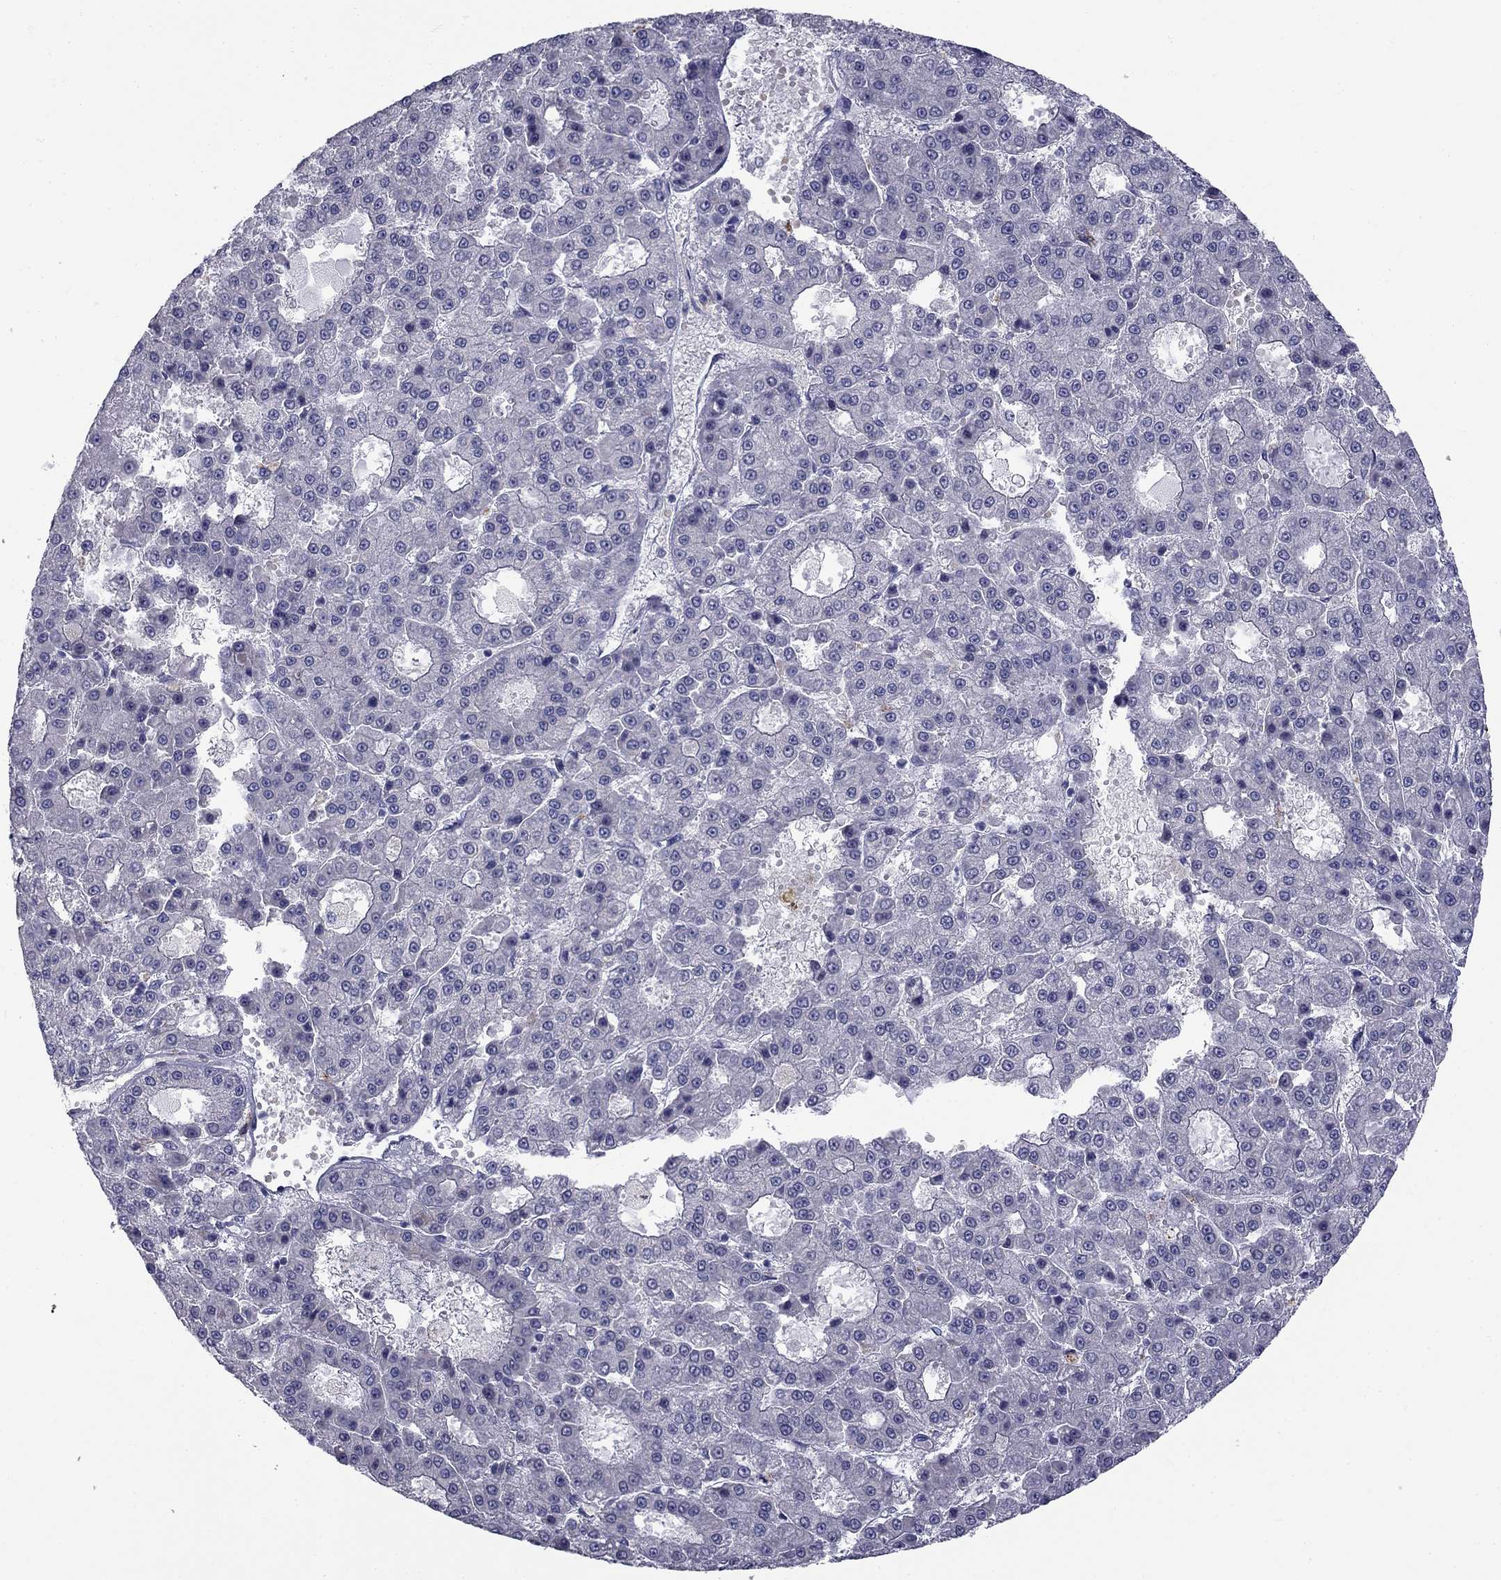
{"staining": {"intensity": "negative", "quantity": "none", "location": "none"}, "tissue": "liver cancer", "cell_type": "Tumor cells", "image_type": "cancer", "snomed": [{"axis": "morphology", "description": "Carcinoma, Hepatocellular, NOS"}, {"axis": "topography", "description": "Liver"}], "caption": "A histopathology image of liver cancer (hepatocellular carcinoma) stained for a protein demonstrates no brown staining in tumor cells. (DAB (3,3'-diaminobenzidine) immunohistochemistry (IHC) visualized using brightfield microscopy, high magnification).", "gene": "CLPSL2", "patient": {"sex": "male", "age": 70}}